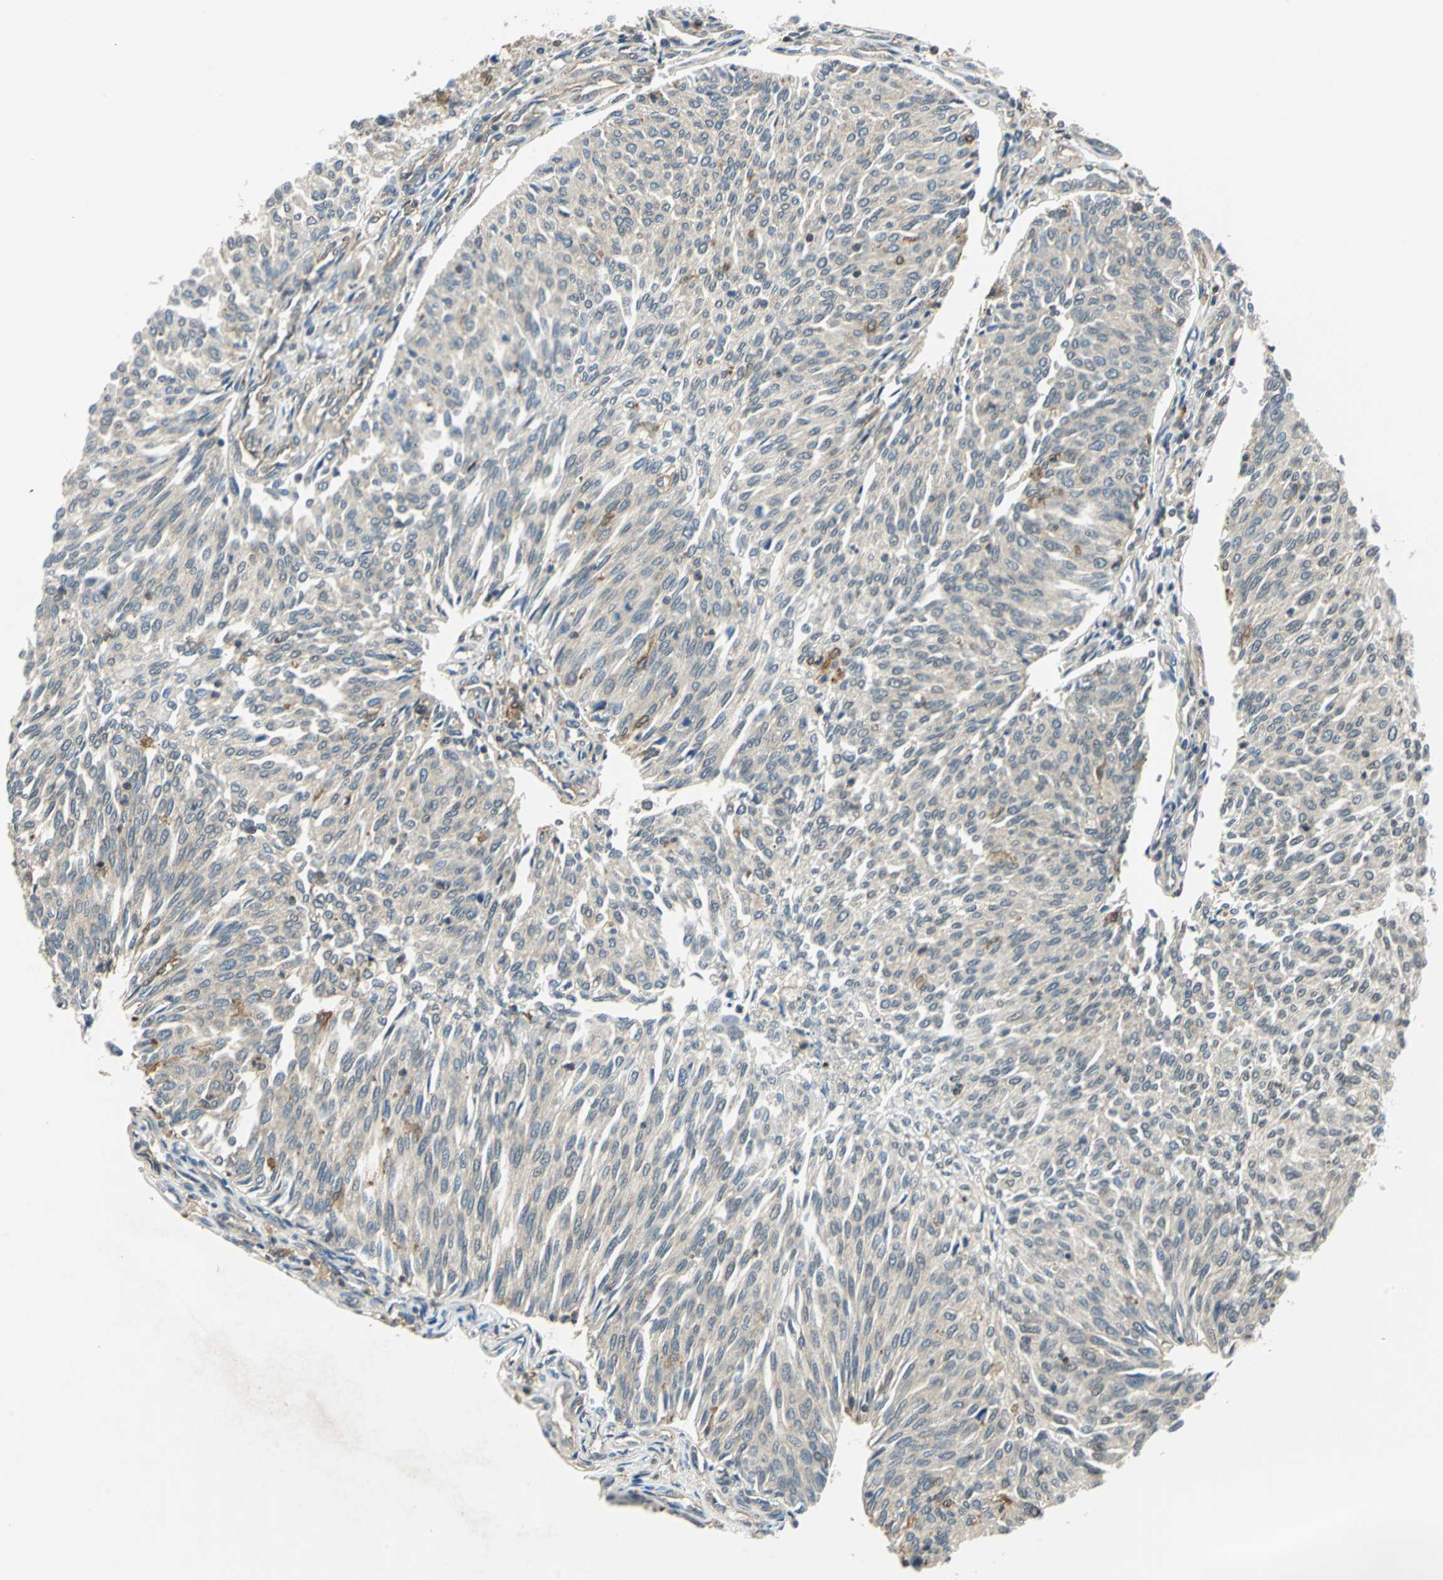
{"staining": {"intensity": "weak", "quantity": "<25%", "location": "cytoplasmic/membranous"}, "tissue": "urothelial cancer", "cell_type": "Tumor cells", "image_type": "cancer", "snomed": [{"axis": "morphology", "description": "Urothelial carcinoma, Low grade"}, {"axis": "topography", "description": "Urinary bladder"}], "caption": "A micrograph of urothelial carcinoma (low-grade) stained for a protein demonstrates no brown staining in tumor cells. (Immunohistochemistry (ihc), brightfield microscopy, high magnification).", "gene": "ARPC3", "patient": {"sex": "female", "age": 79}}